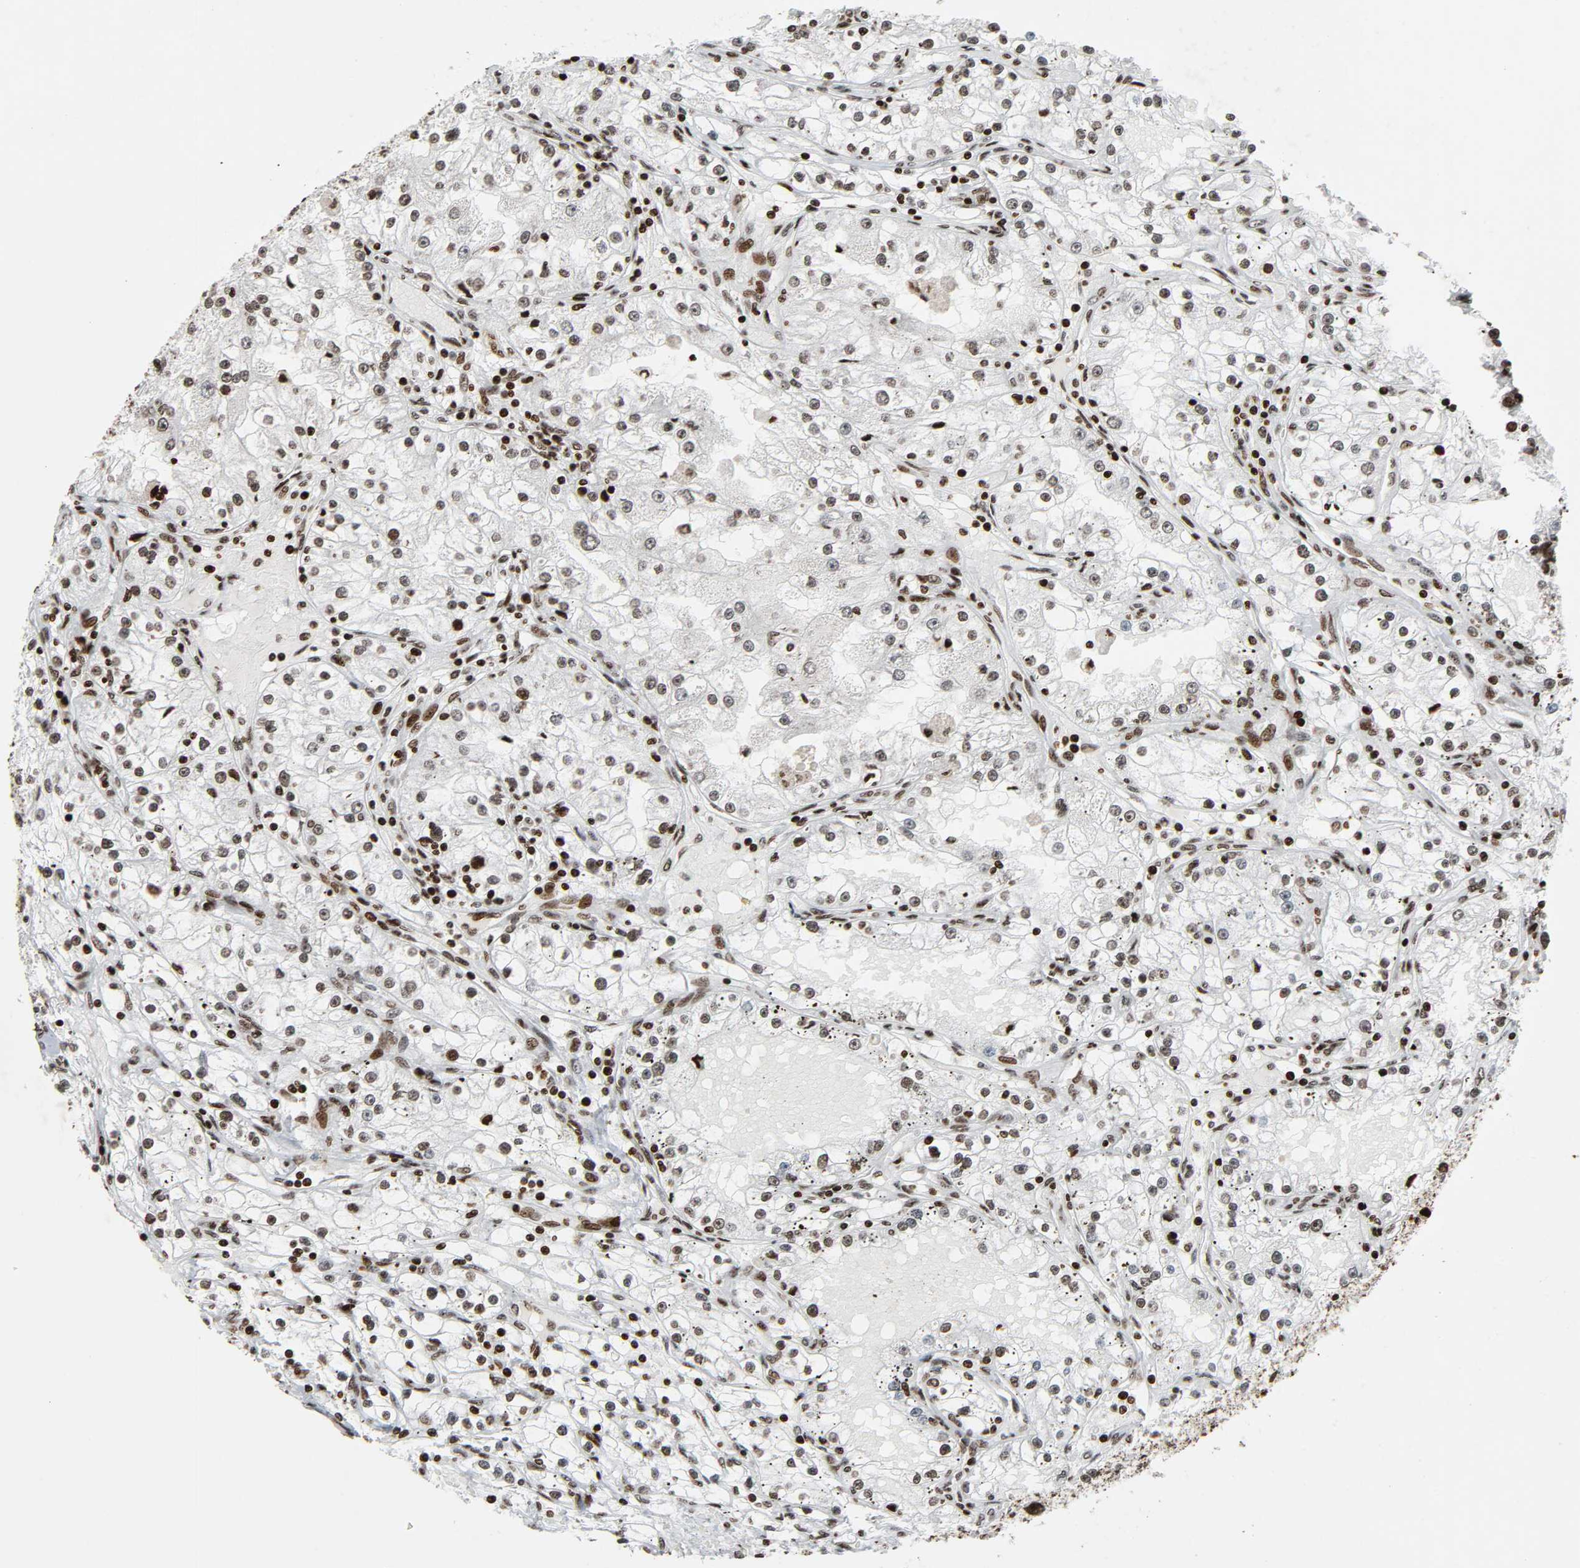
{"staining": {"intensity": "moderate", "quantity": ">75%", "location": "nuclear"}, "tissue": "renal cancer", "cell_type": "Tumor cells", "image_type": "cancer", "snomed": [{"axis": "morphology", "description": "Adenocarcinoma, NOS"}, {"axis": "topography", "description": "Kidney"}], "caption": "Moderate nuclear staining is identified in about >75% of tumor cells in renal adenocarcinoma.", "gene": "RXRA", "patient": {"sex": "male", "age": 56}}